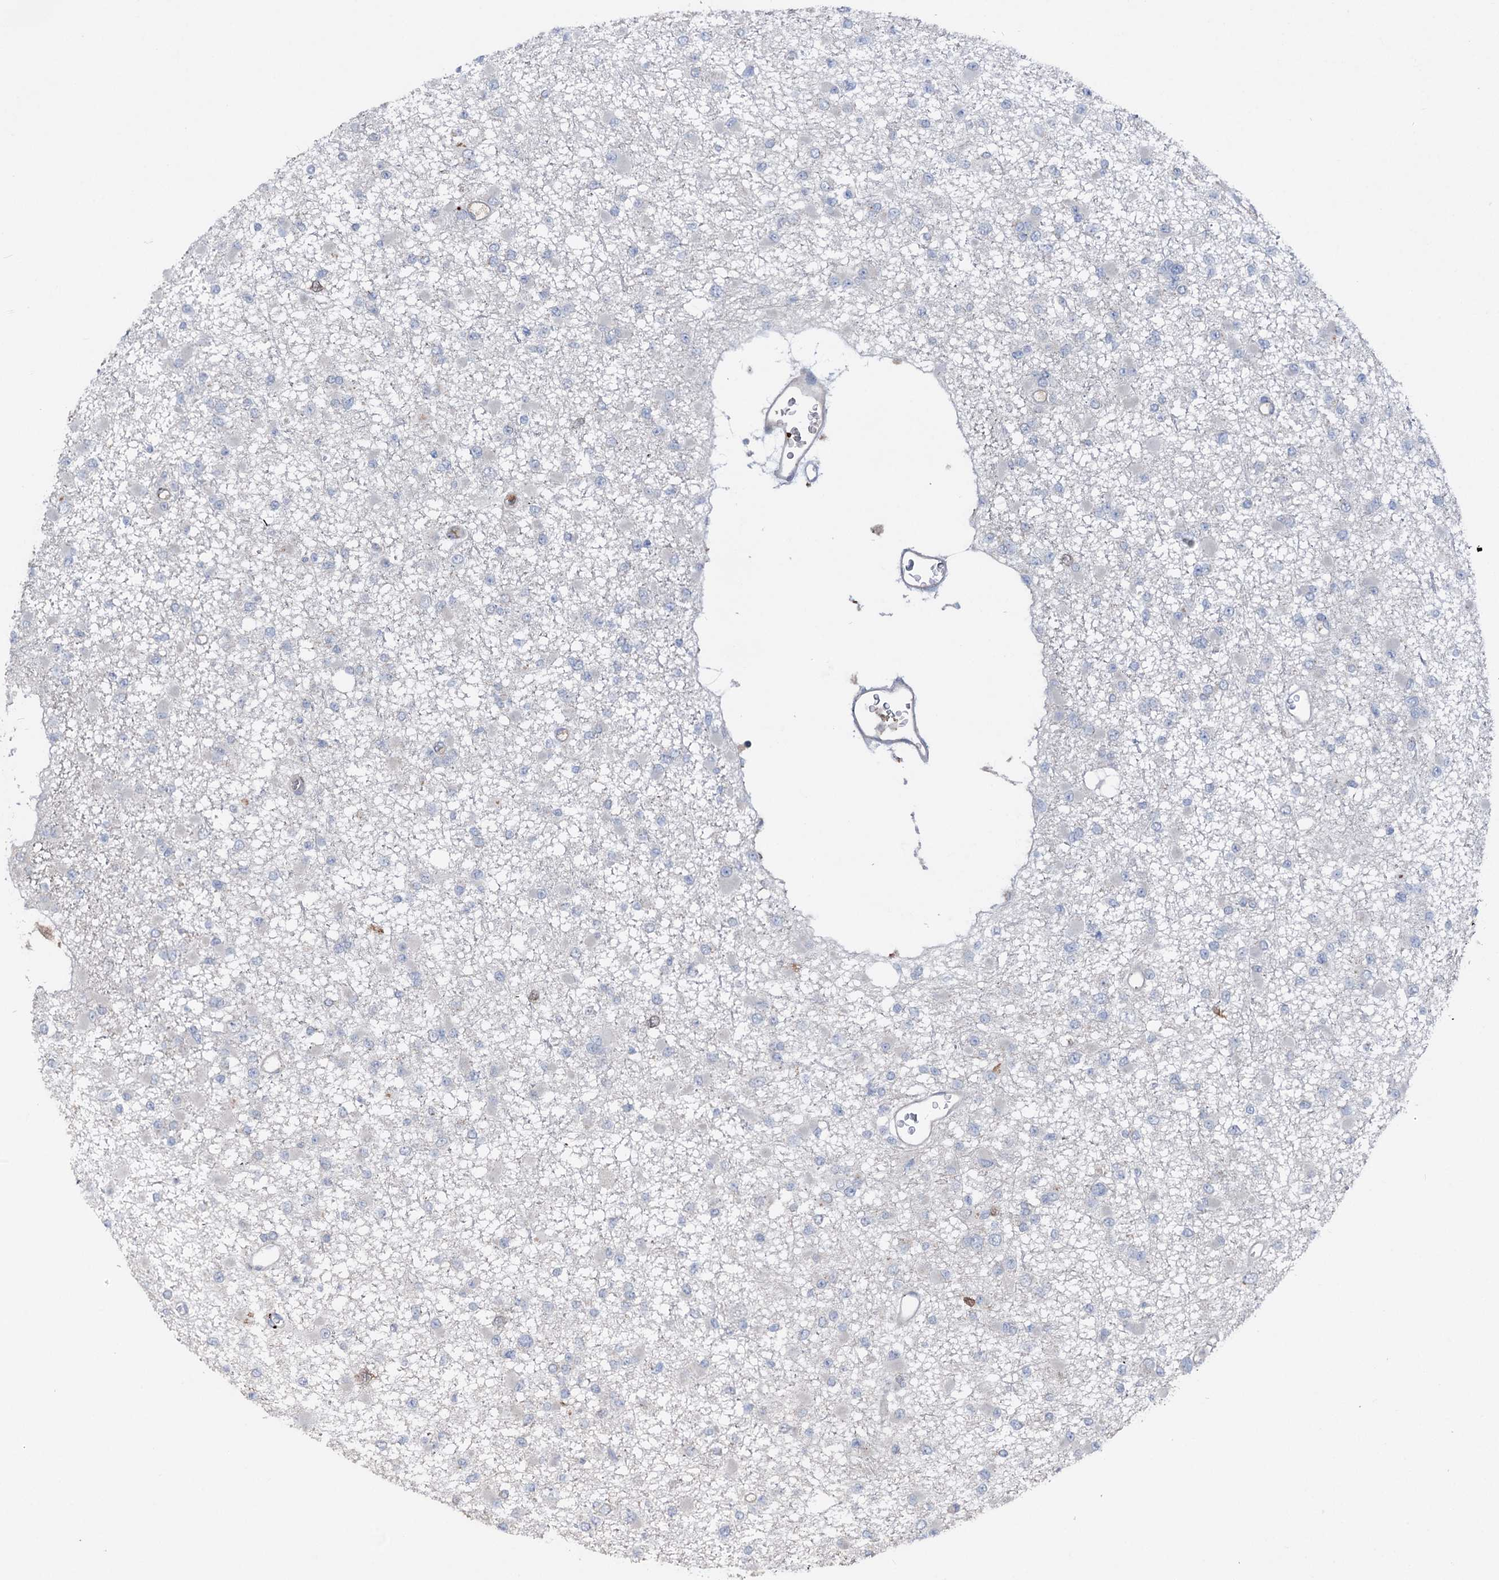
{"staining": {"intensity": "negative", "quantity": "none", "location": "none"}, "tissue": "glioma", "cell_type": "Tumor cells", "image_type": "cancer", "snomed": [{"axis": "morphology", "description": "Glioma, malignant, Low grade"}, {"axis": "topography", "description": "Brain"}], "caption": "A high-resolution histopathology image shows immunohistochemistry (IHC) staining of low-grade glioma (malignant), which demonstrates no significant staining in tumor cells.", "gene": "NCAPD2", "patient": {"sex": "female", "age": 22}}